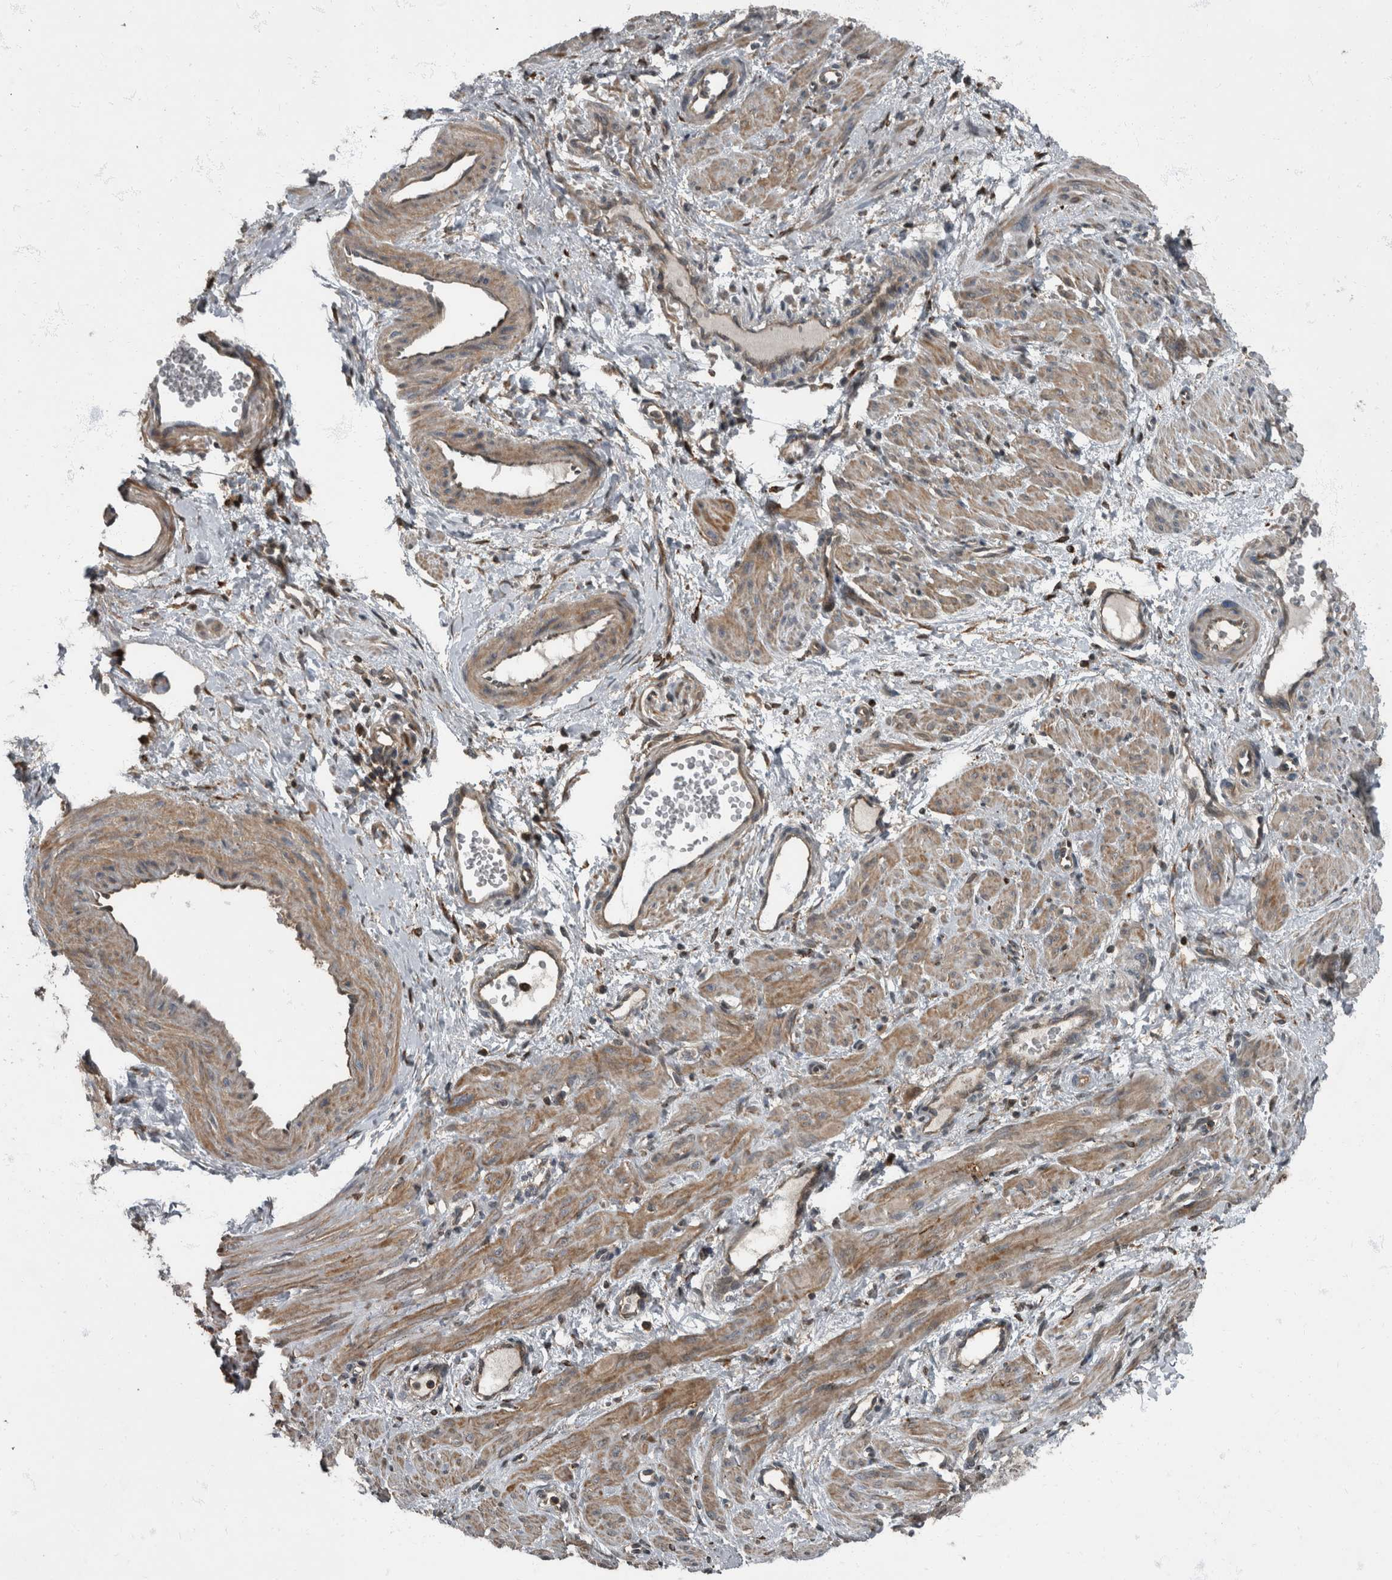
{"staining": {"intensity": "moderate", "quantity": ">75%", "location": "cytoplasmic/membranous"}, "tissue": "smooth muscle", "cell_type": "Smooth muscle cells", "image_type": "normal", "snomed": [{"axis": "morphology", "description": "Normal tissue, NOS"}, {"axis": "topography", "description": "Endometrium"}], "caption": "About >75% of smooth muscle cells in unremarkable human smooth muscle exhibit moderate cytoplasmic/membranous protein expression as visualized by brown immunohistochemical staining.", "gene": "RABGGTB", "patient": {"sex": "female", "age": 33}}